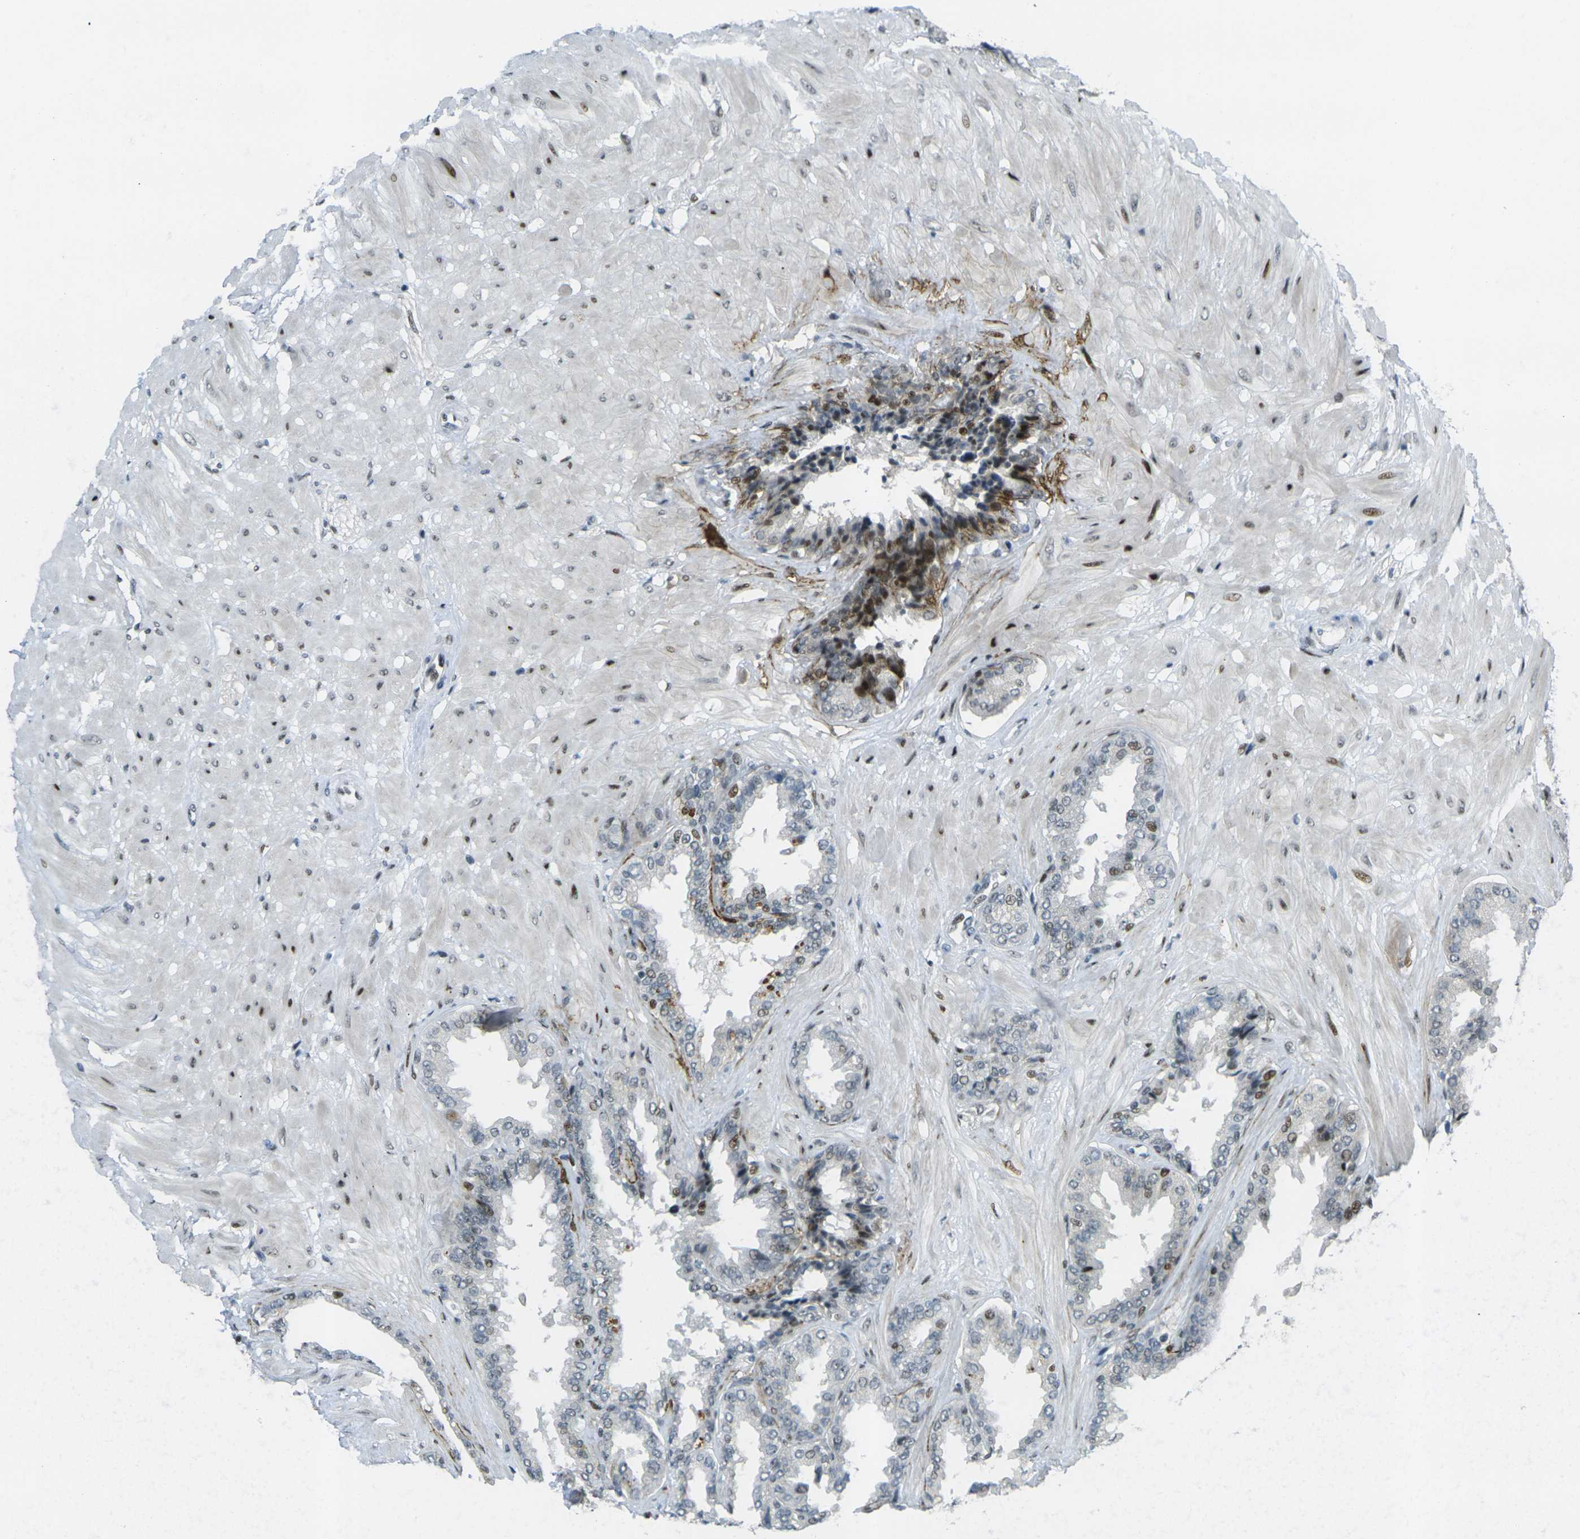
{"staining": {"intensity": "moderate", "quantity": "25%-75%", "location": "nuclear"}, "tissue": "seminal vesicle", "cell_type": "Glandular cells", "image_type": "normal", "snomed": [{"axis": "morphology", "description": "Normal tissue, NOS"}, {"axis": "topography", "description": "Seminal veicle"}], "caption": "The immunohistochemical stain highlights moderate nuclear positivity in glandular cells of benign seminal vesicle.", "gene": "UBE2C", "patient": {"sex": "male", "age": 46}}